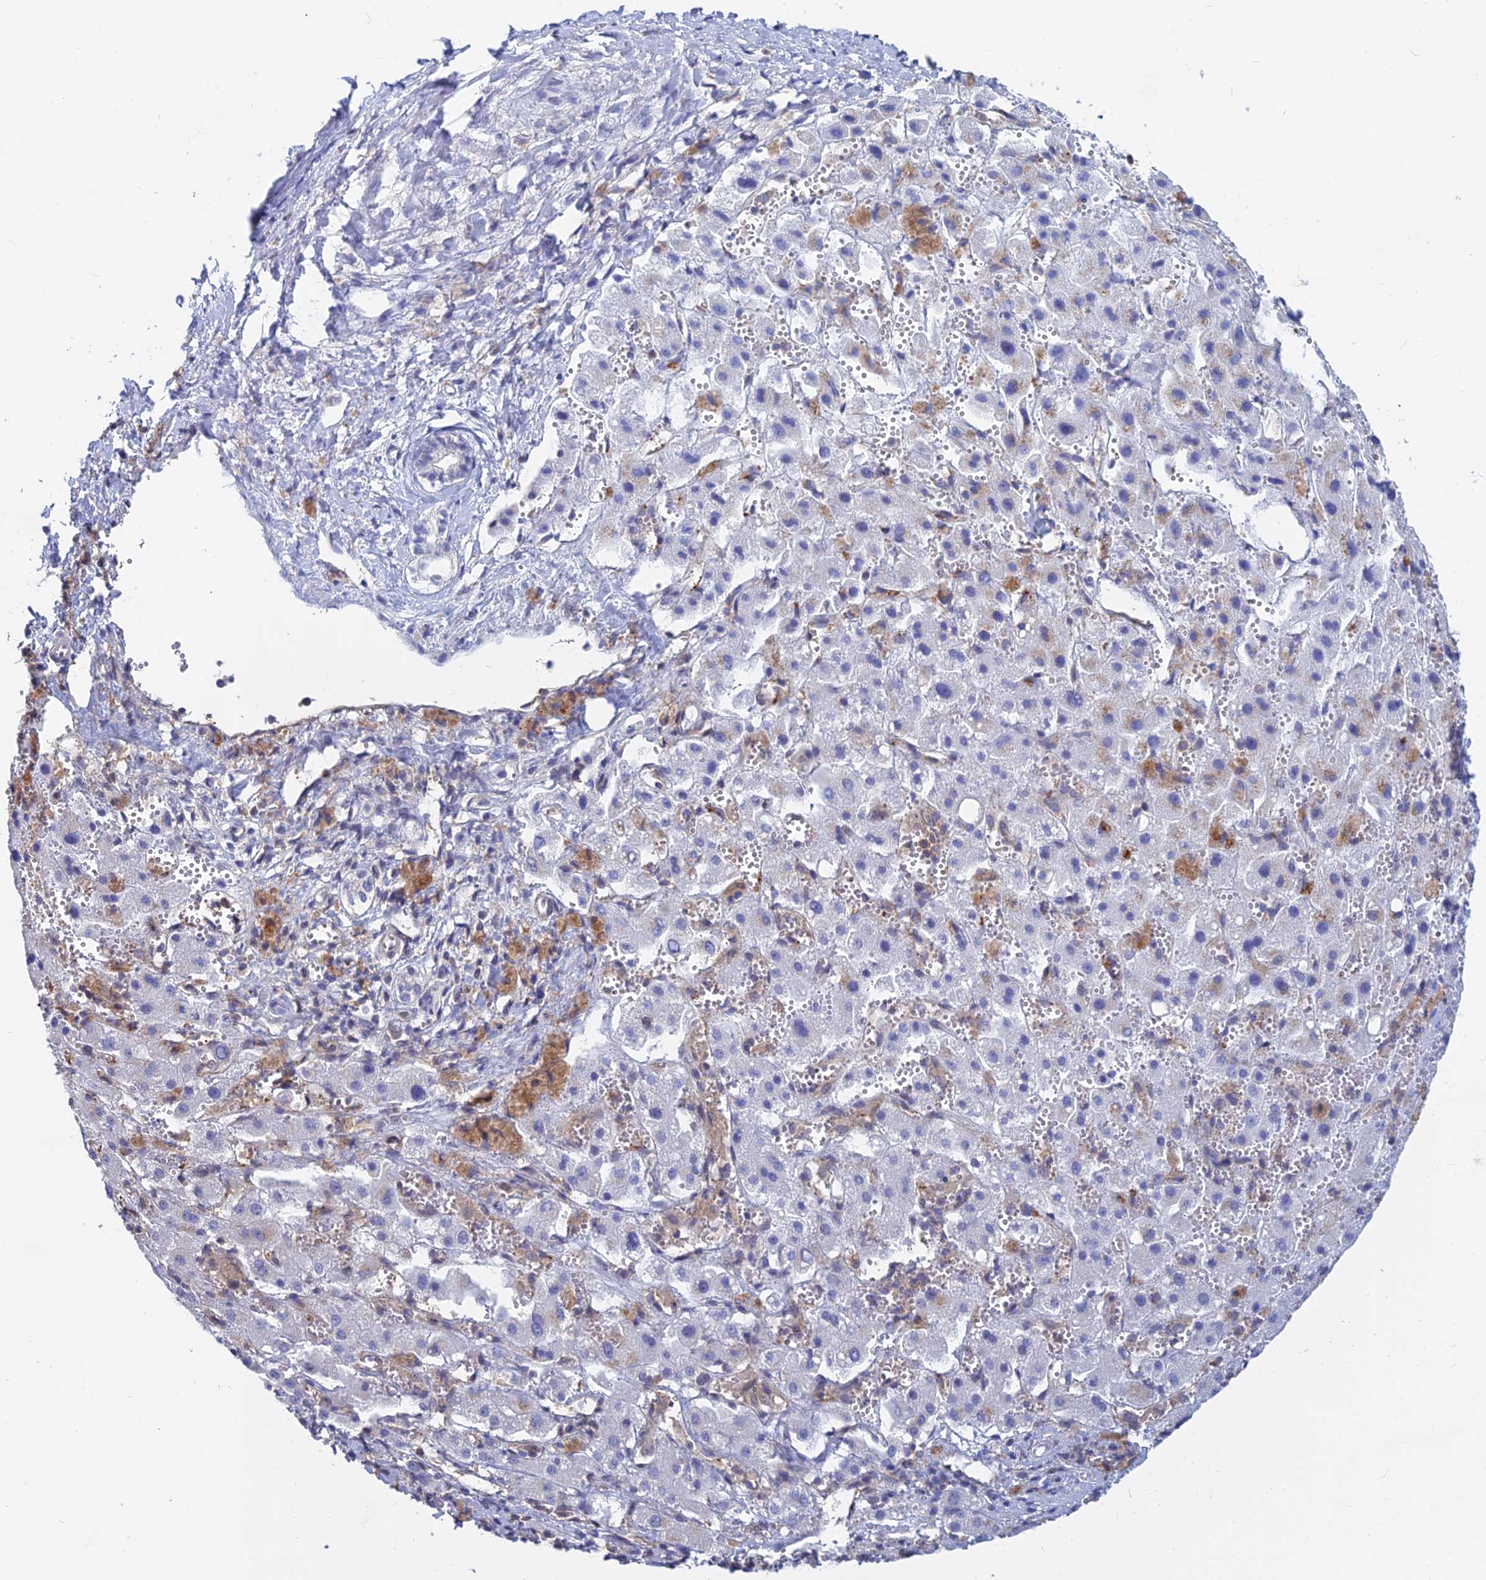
{"staining": {"intensity": "negative", "quantity": "none", "location": "none"}, "tissue": "liver cancer", "cell_type": "Tumor cells", "image_type": "cancer", "snomed": [{"axis": "morphology", "description": "Carcinoma, Hepatocellular, NOS"}, {"axis": "topography", "description": "Liver"}], "caption": "The immunohistochemistry (IHC) image has no significant staining in tumor cells of liver hepatocellular carcinoma tissue.", "gene": "B3GALT4", "patient": {"sex": "female", "age": 58}}